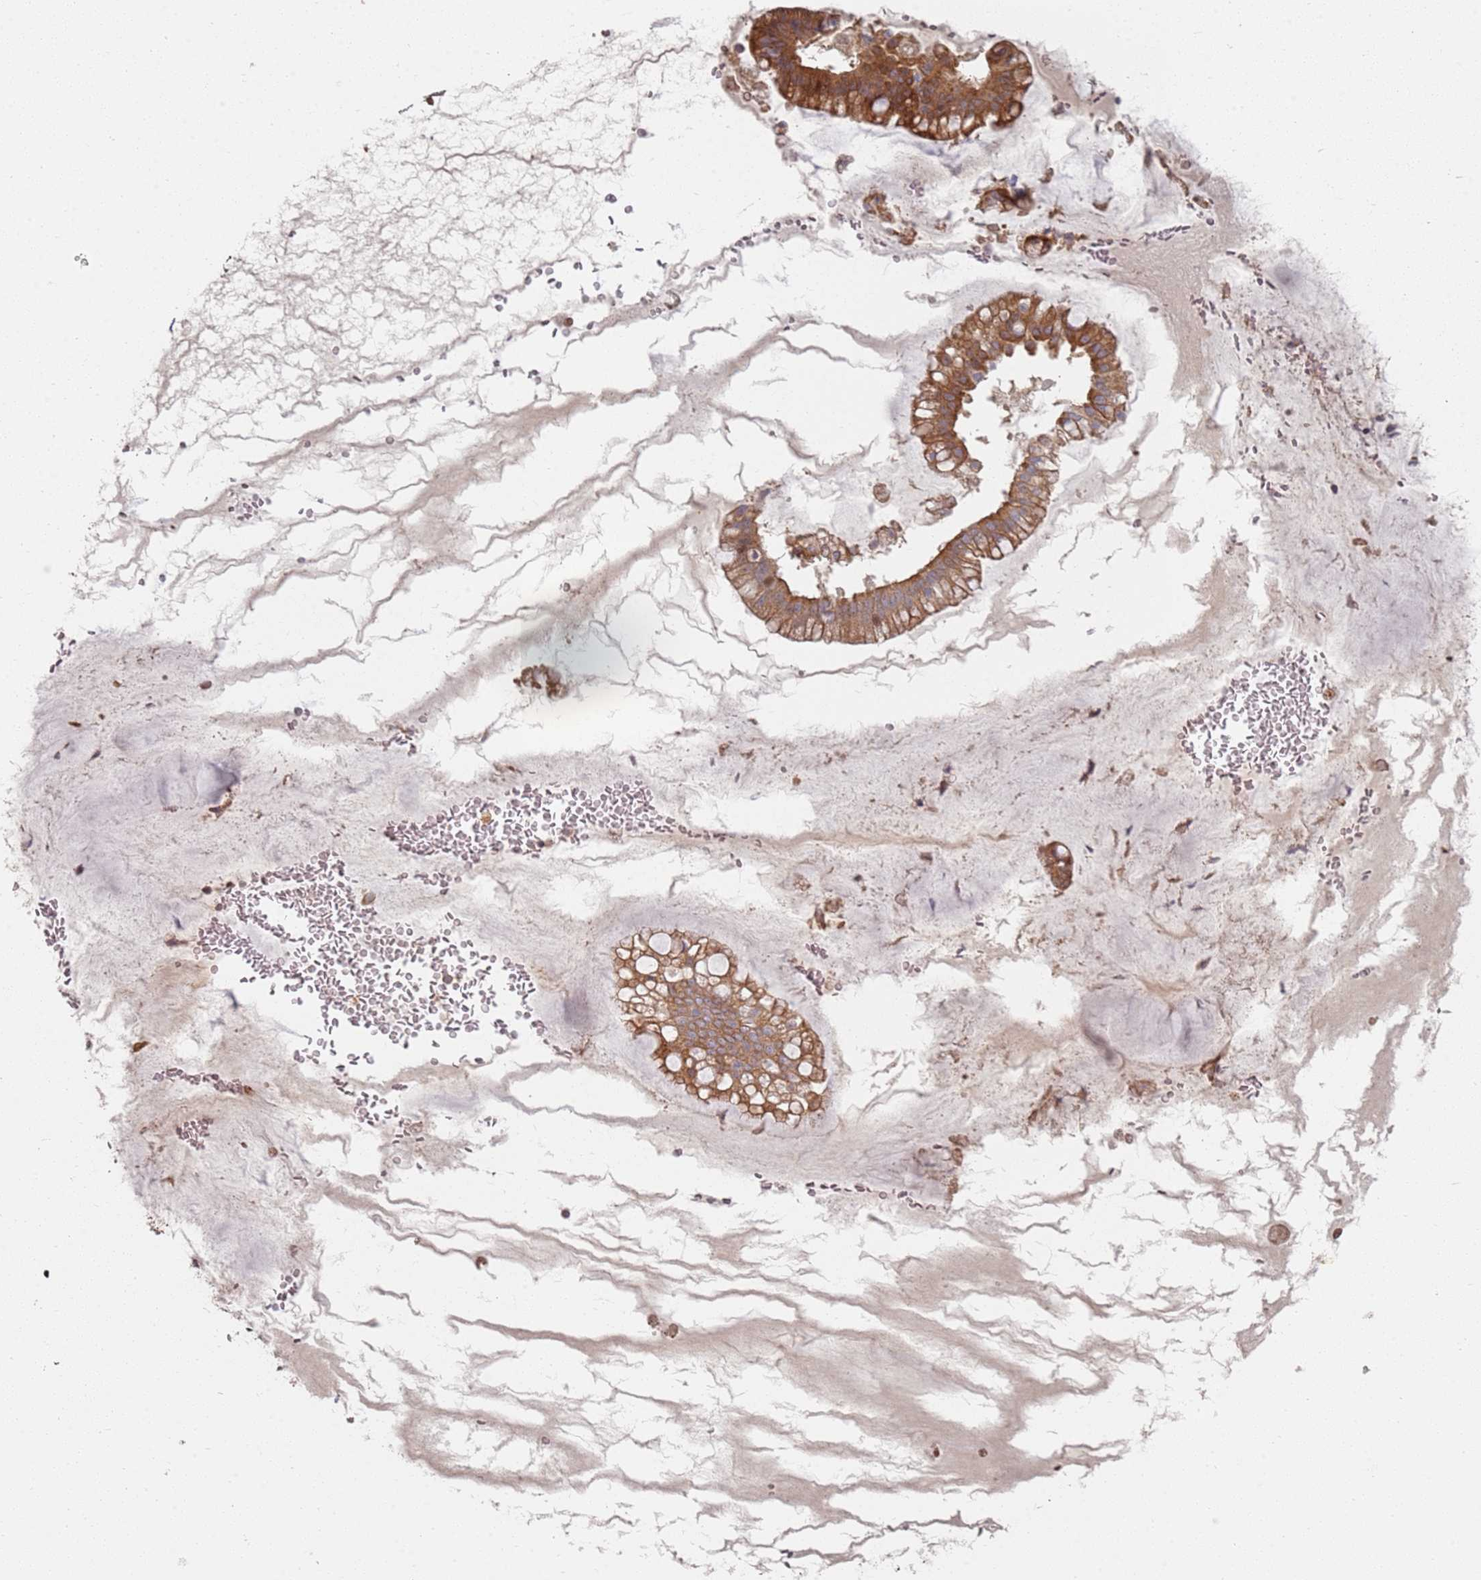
{"staining": {"intensity": "moderate", "quantity": ">75%", "location": "cytoplasmic/membranous"}, "tissue": "ovarian cancer", "cell_type": "Tumor cells", "image_type": "cancer", "snomed": [{"axis": "morphology", "description": "Cystadenocarcinoma, mucinous, NOS"}, {"axis": "topography", "description": "Ovary"}], "caption": "Protein expression by immunohistochemistry (IHC) shows moderate cytoplasmic/membranous positivity in about >75% of tumor cells in ovarian mucinous cystadenocarcinoma.", "gene": "MPEG1", "patient": {"sex": "female", "age": 73}}